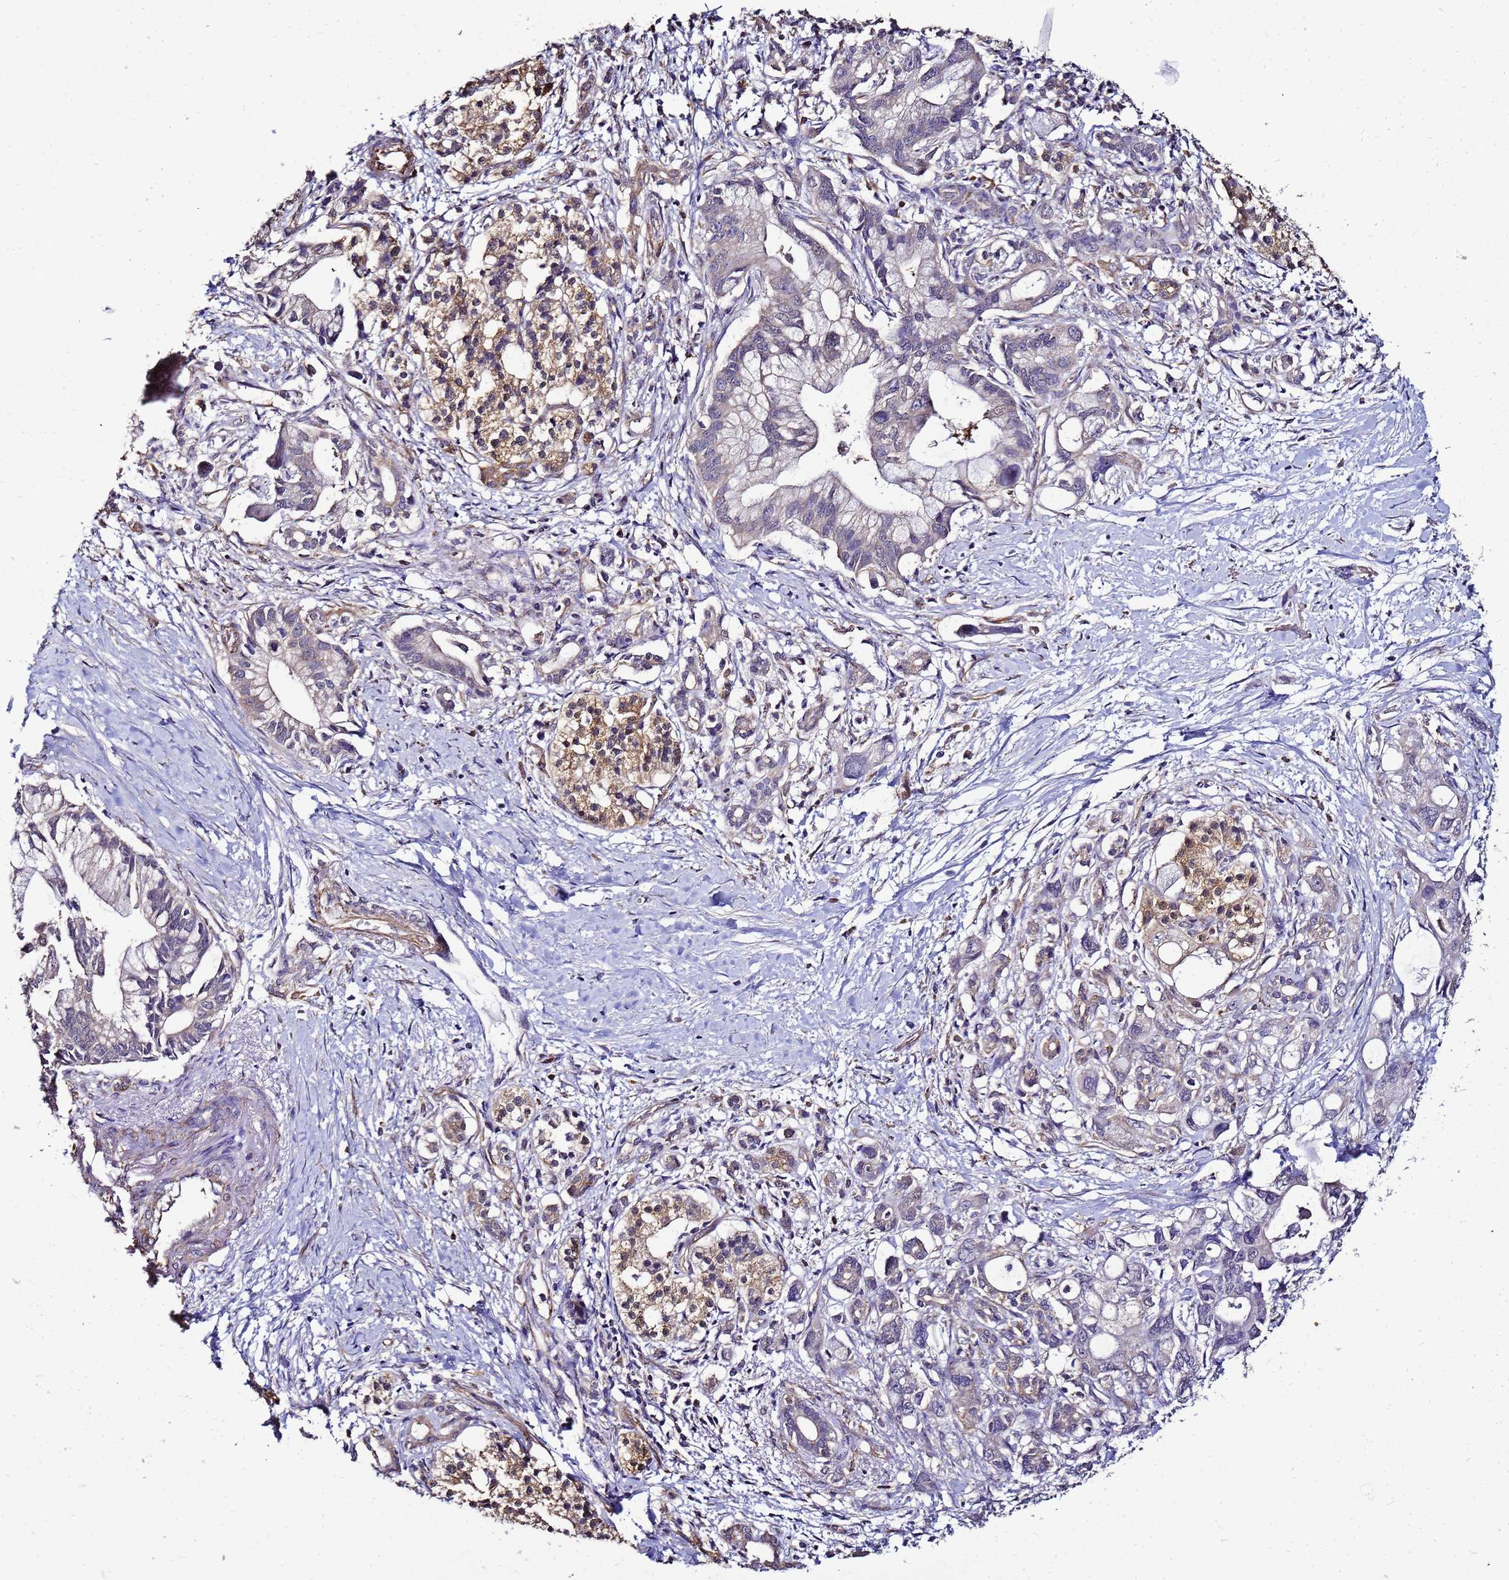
{"staining": {"intensity": "negative", "quantity": "none", "location": "none"}, "tissue": "pancreatic cancer", "cell_type": "Tumor cells", "image_type": "cancer", "snomed": [{"axis": "morphology", "description": "Adenocarcinoma, NOS"}, {"axis": "topography", "description": "Pancreas"}], "caption": "The micrograph exhibits no staining of tumor cells in pancreatic cancer.", "gene": "ENOPH1", "patient": {"sex": "male", "age": 68}}